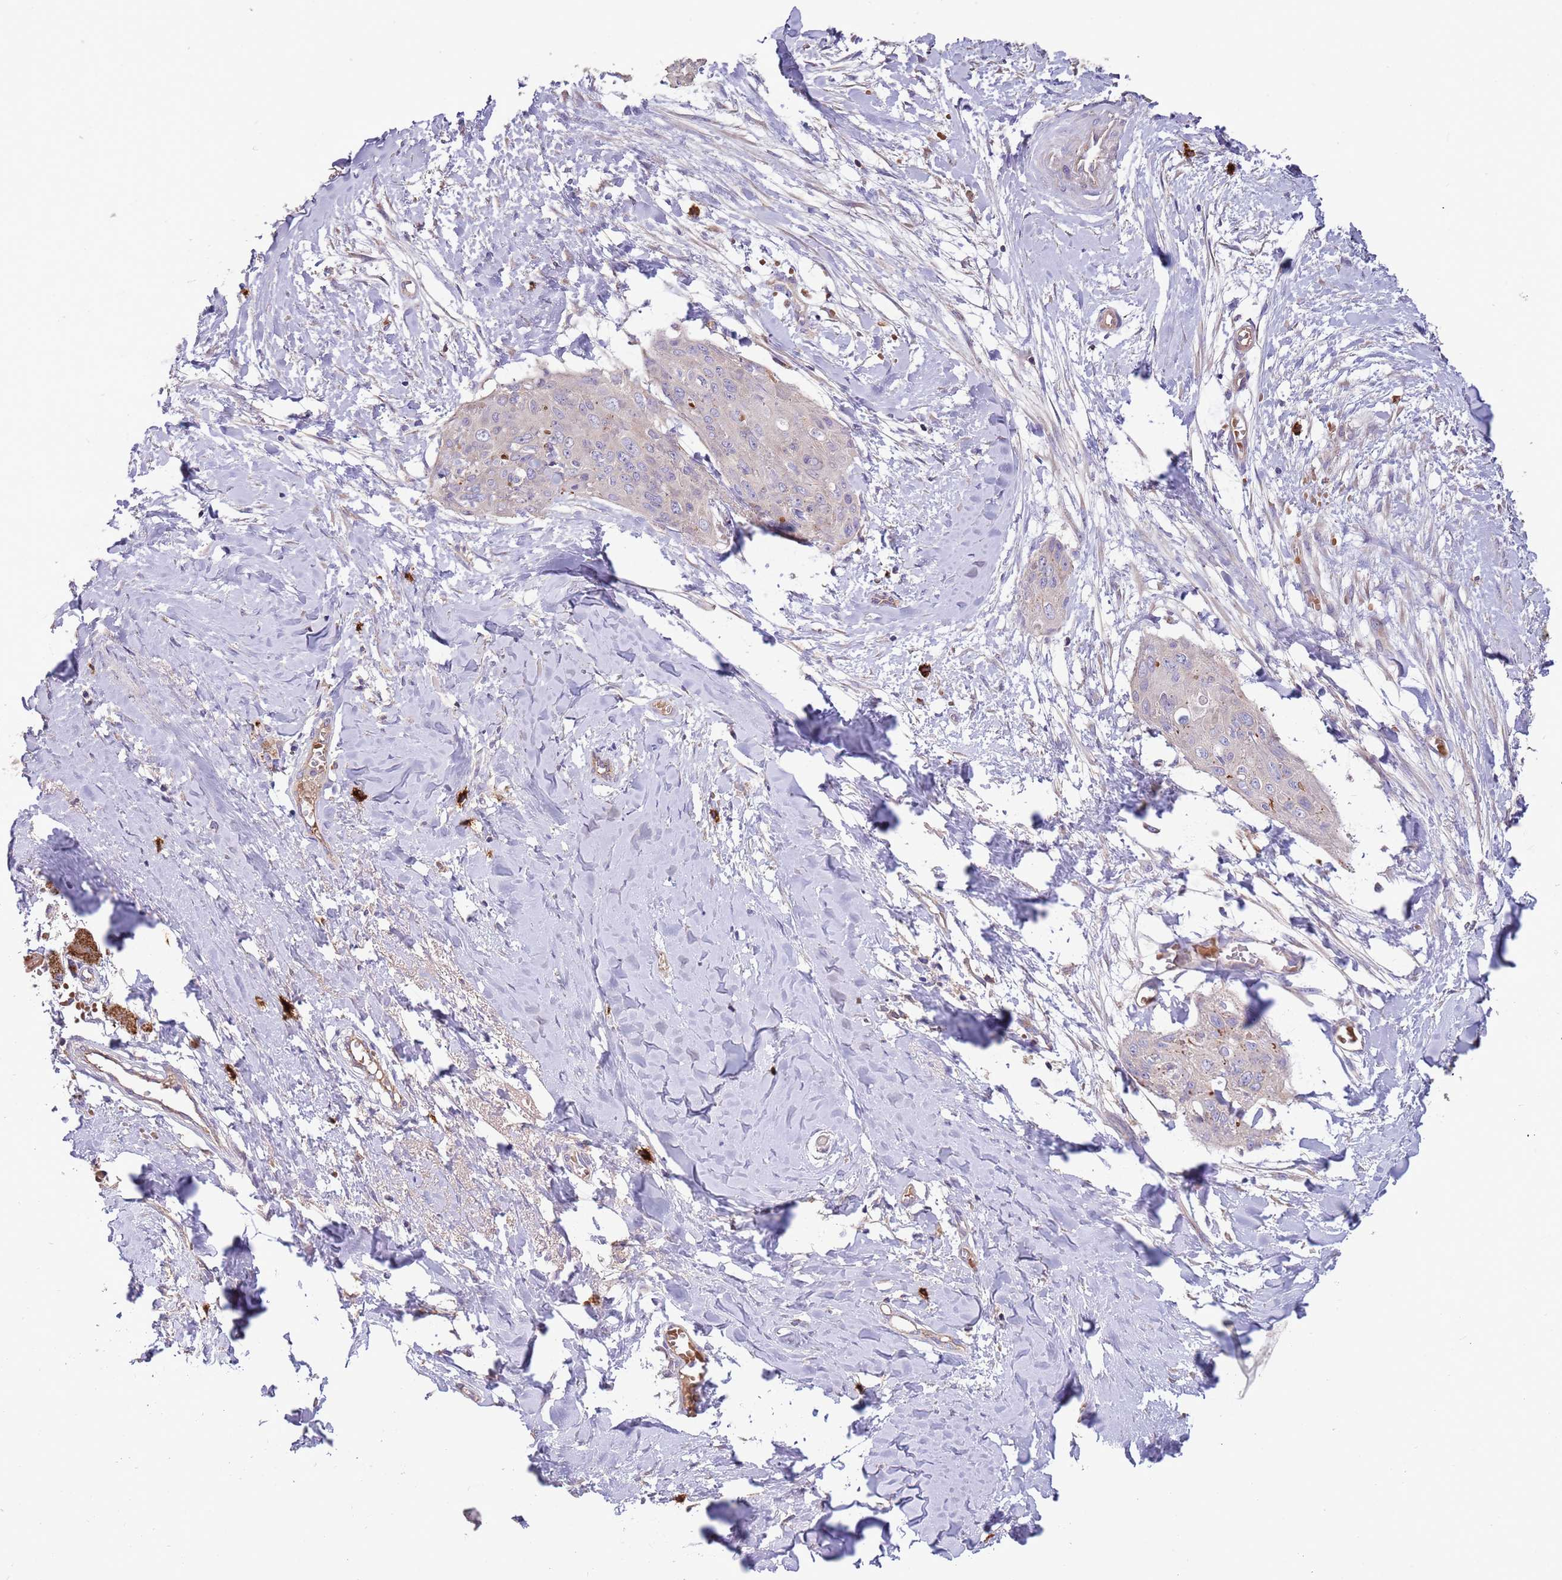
{"staining": {"intensity": "negative", "quantity": "none", "location": "none"}, "tissue": "skin cancer", "cell_type": "Tumor cells", "image_type": "cancer", "snomed": [{"axis": "morphology", "description": "Squamous cell carcinoma, NOS"}, {"axis": "topography", "description": "Skin"}, {"axis": "topography", "description": "Vulva"}], "caption": "Immunohistochemistry image of neoplastic tissue: human skin cancer (squamous cell carcinoma) stained with DAB displays no significant protein expression in tumor cells.", "gene": "TRMO", "patient": {"sex": "female", "age": 85}}